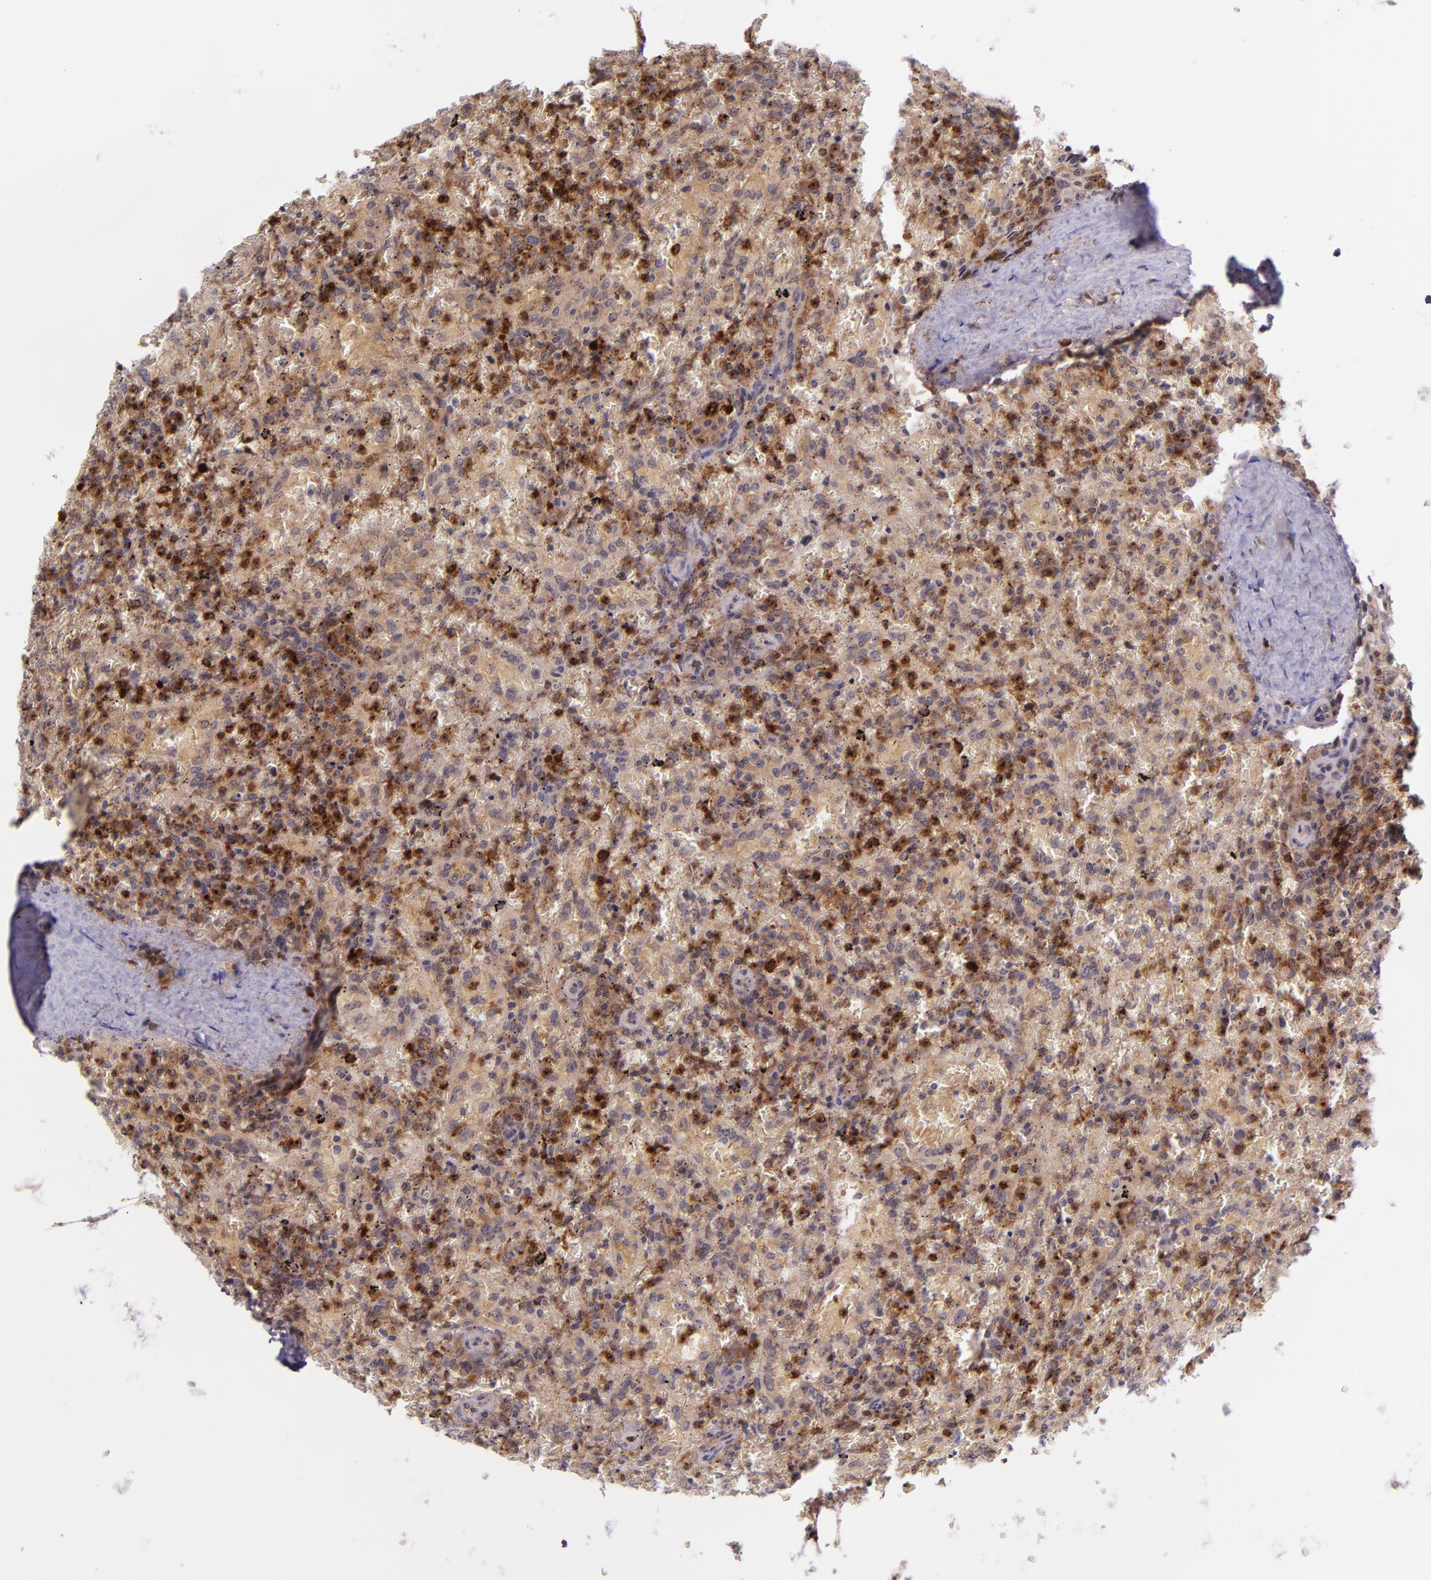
{"staining": {"intensity": "moderate", "quantity": ">75%", "location": "cytoplasmic/membranous"}, "tissue": "lymphoma", "cell_type": "Tumor cells", "image_type": "cancer", "snomed": [{"axis": "morphology", "description": "Malignant lymphoma, non-Hodgkin's type, High grade"}, {"axis": "topography", "description": "Spleen"}, {"axis": "topography", "description": "Lymph node"}], "caption": "Lymphoma tissue reveals moderate cytoplasmic/membranous positivity in approximately >75% of tumor cells", "gene": "SELL", "patient": {"sex": "female", "age": 70}}